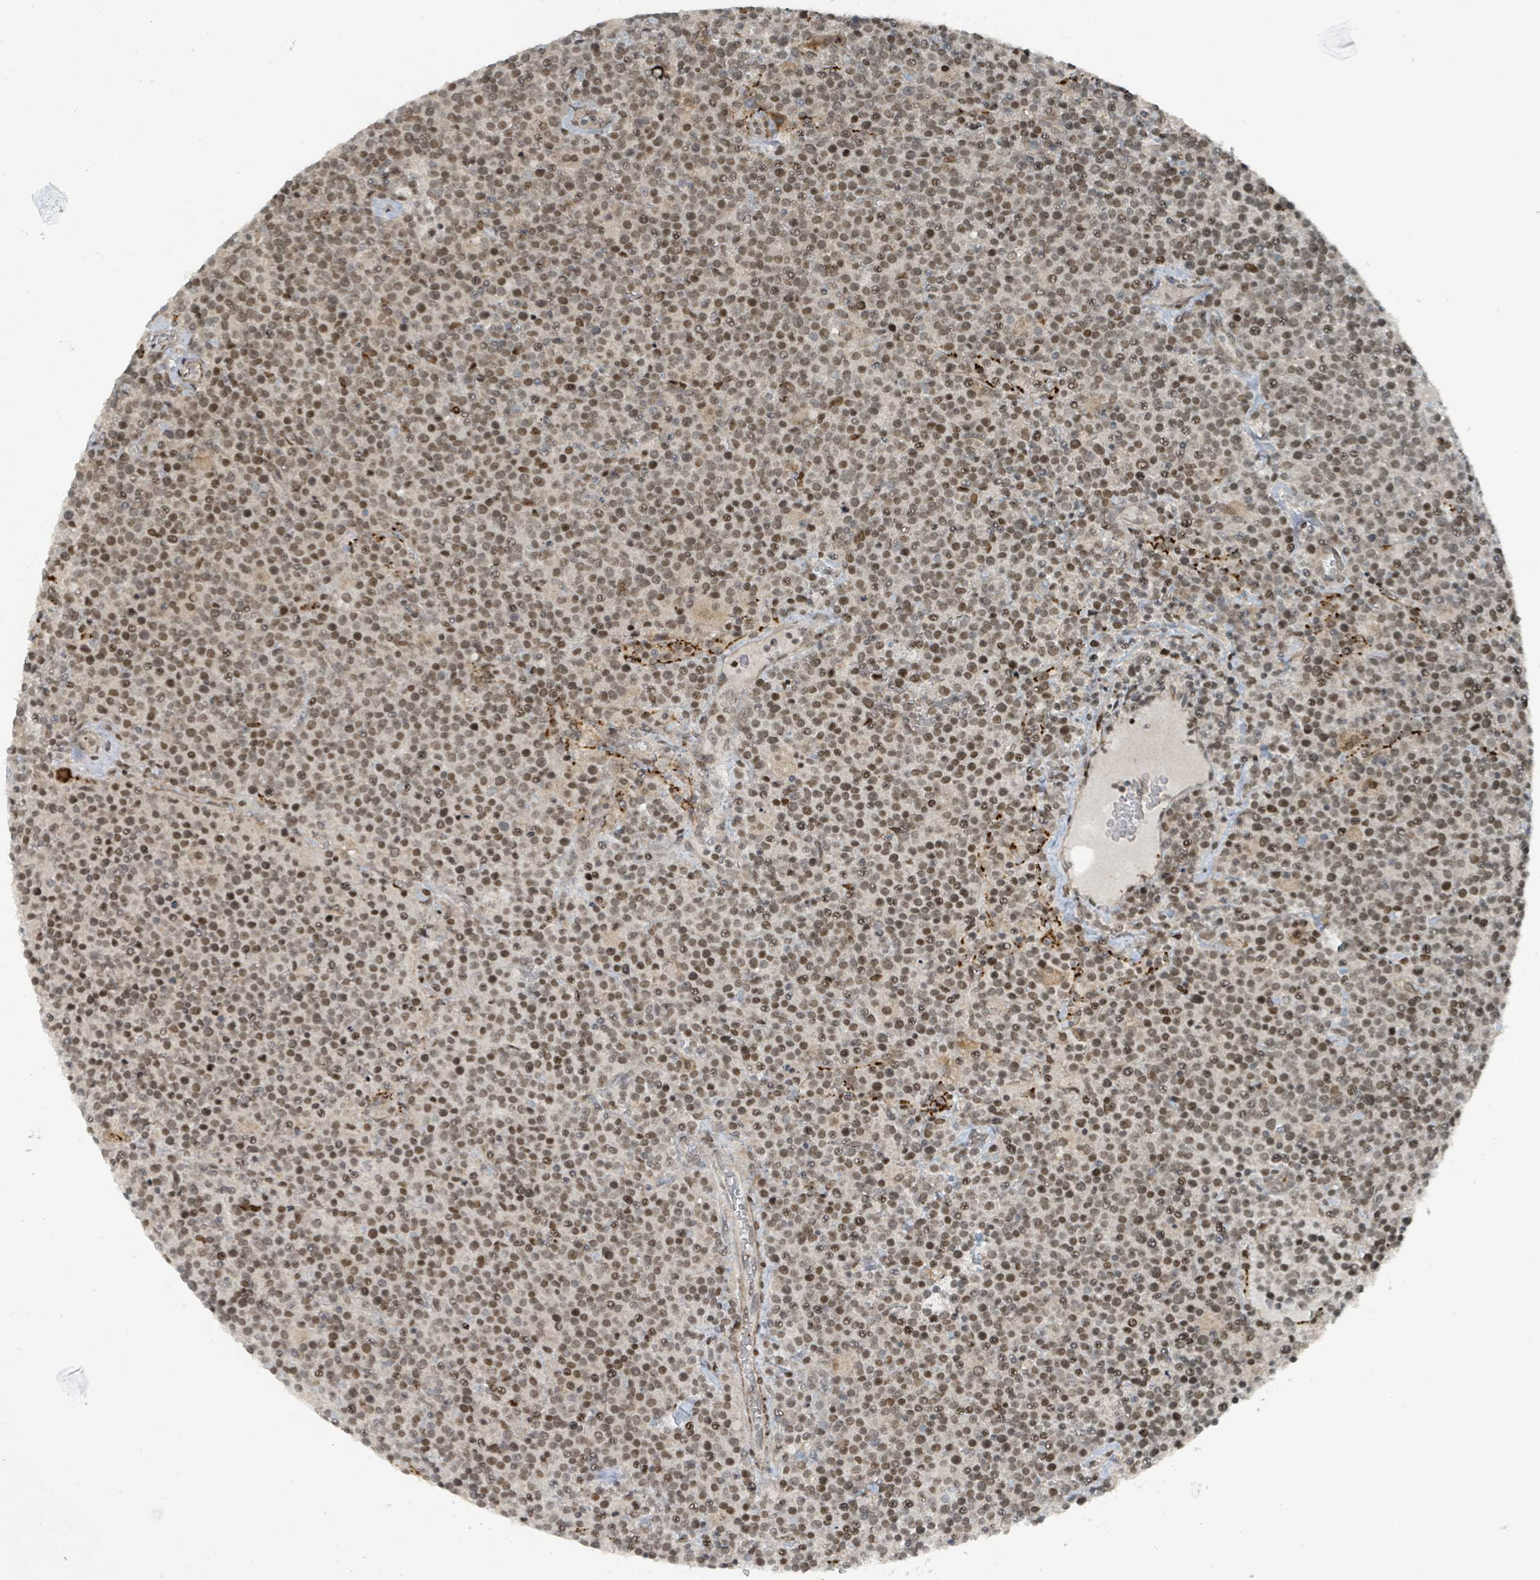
{"staining": {"intensity": "moderate", "quantity": ">75%", "location": "nuclear"}, "tissue": "lymphoma", "cell_type": "Tumor cells", "image_type": "cancer", "snomed": [{"axis": "morphology", "description": "Malignant lymphoma, non-Hodgkin's type, High grade"}, {"axis": "topography", "description": "Lymph node"}], "caption": "Protein staining reveals moderate nuclear staining in about >75% of tumor cells in lymphoma. Ihc stains the protein of interest in brown and the nuclei are stained blue.", "gene": "PHIP", "patient": {"sex": "male", "age": 61}}